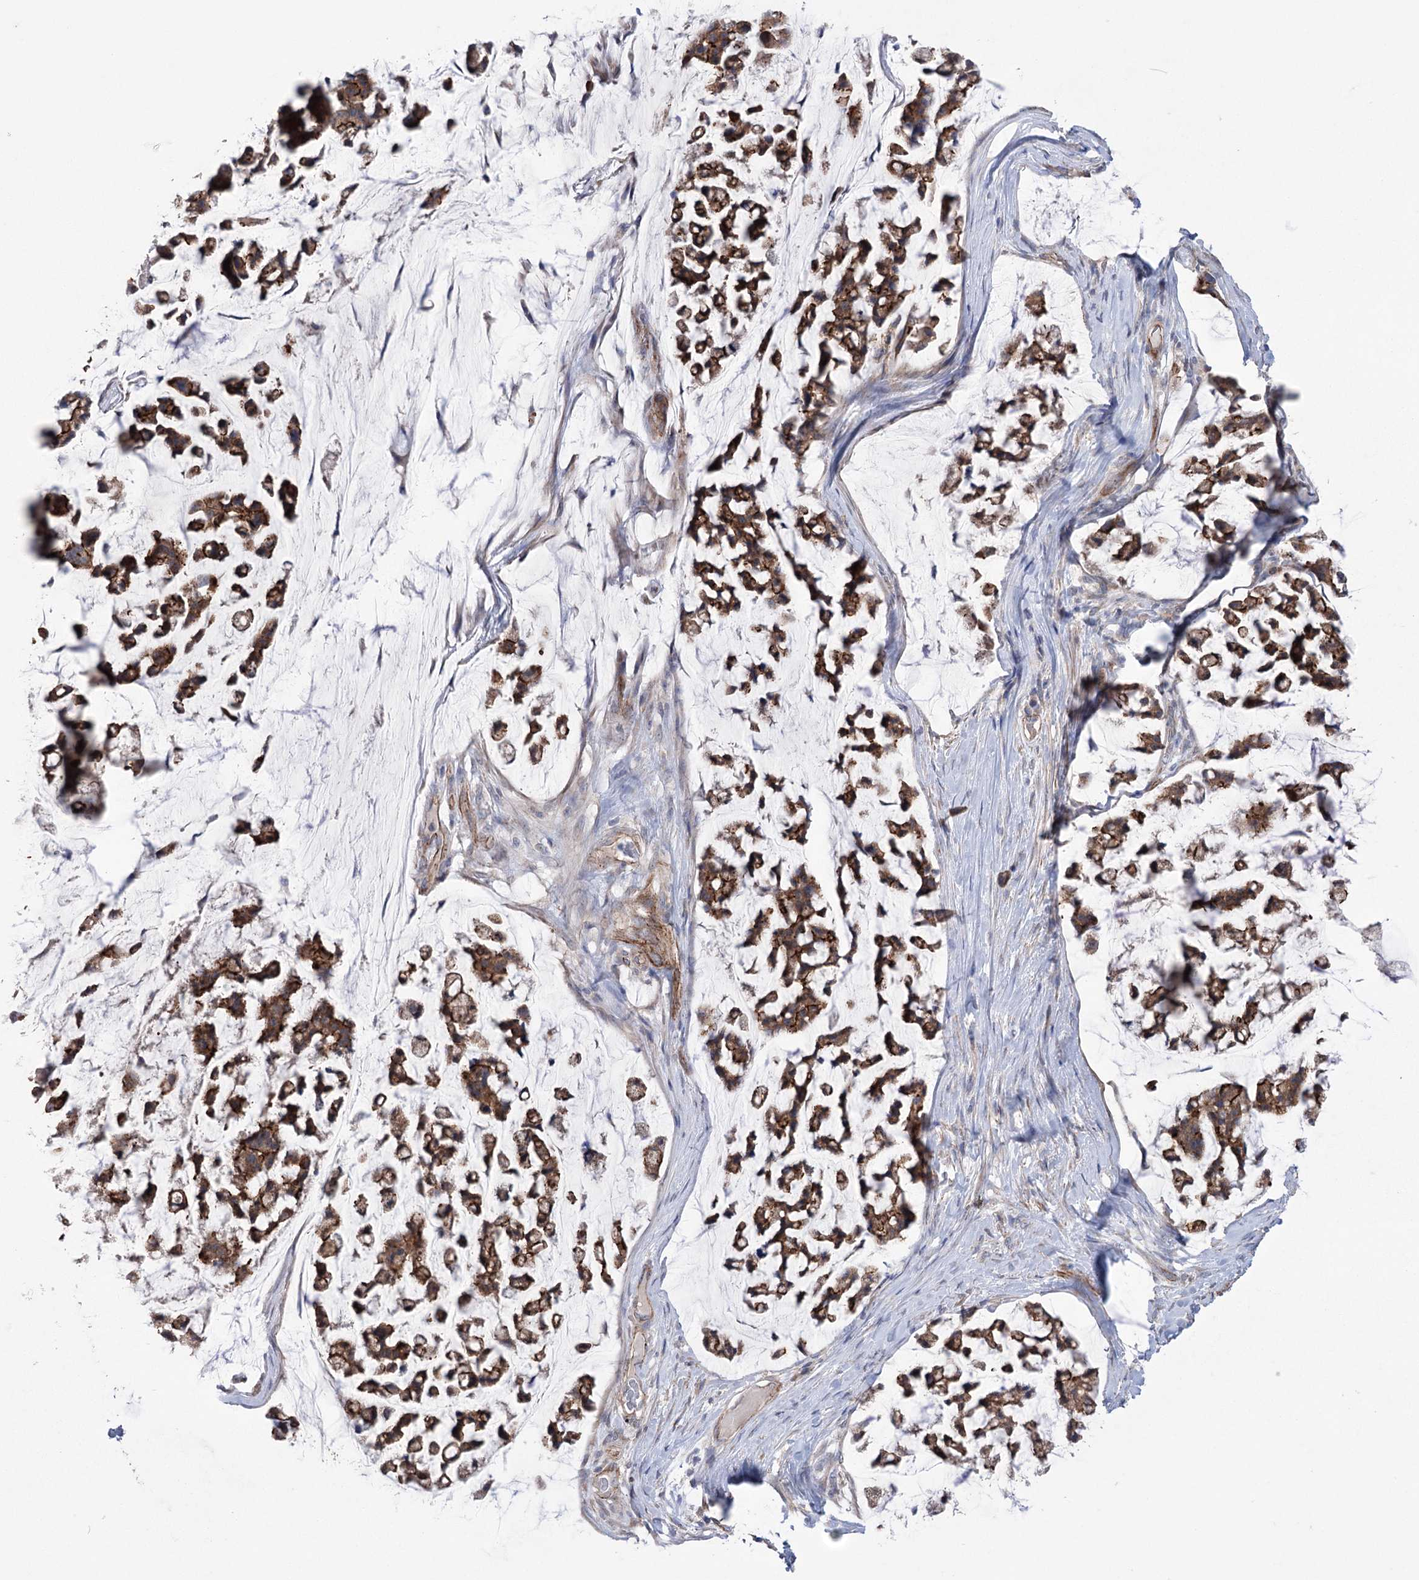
{"staining": {"intensity": "moderate", "quantity": ">75%", "location": "cytoplasmic/membranous"}, "tissue": "stomach cancer", "cell_type": "Tumor cells", "image_type": "cancer", "snomed": [{"axis": "morphology", "description": "Adenocarcinoma, NOS"}, {"axis": "topography", "description": "Stomach, lower"}], "caption": "DAB (3,3'-diaminobenzidine) immunohistochemical staining of stomach cancer shows moderate cytoplasmic/membranous protein expression in approximately >75% of tumor cells.", "gene": "TRIM71", "patient": {"sex": "male", "age": 67}}